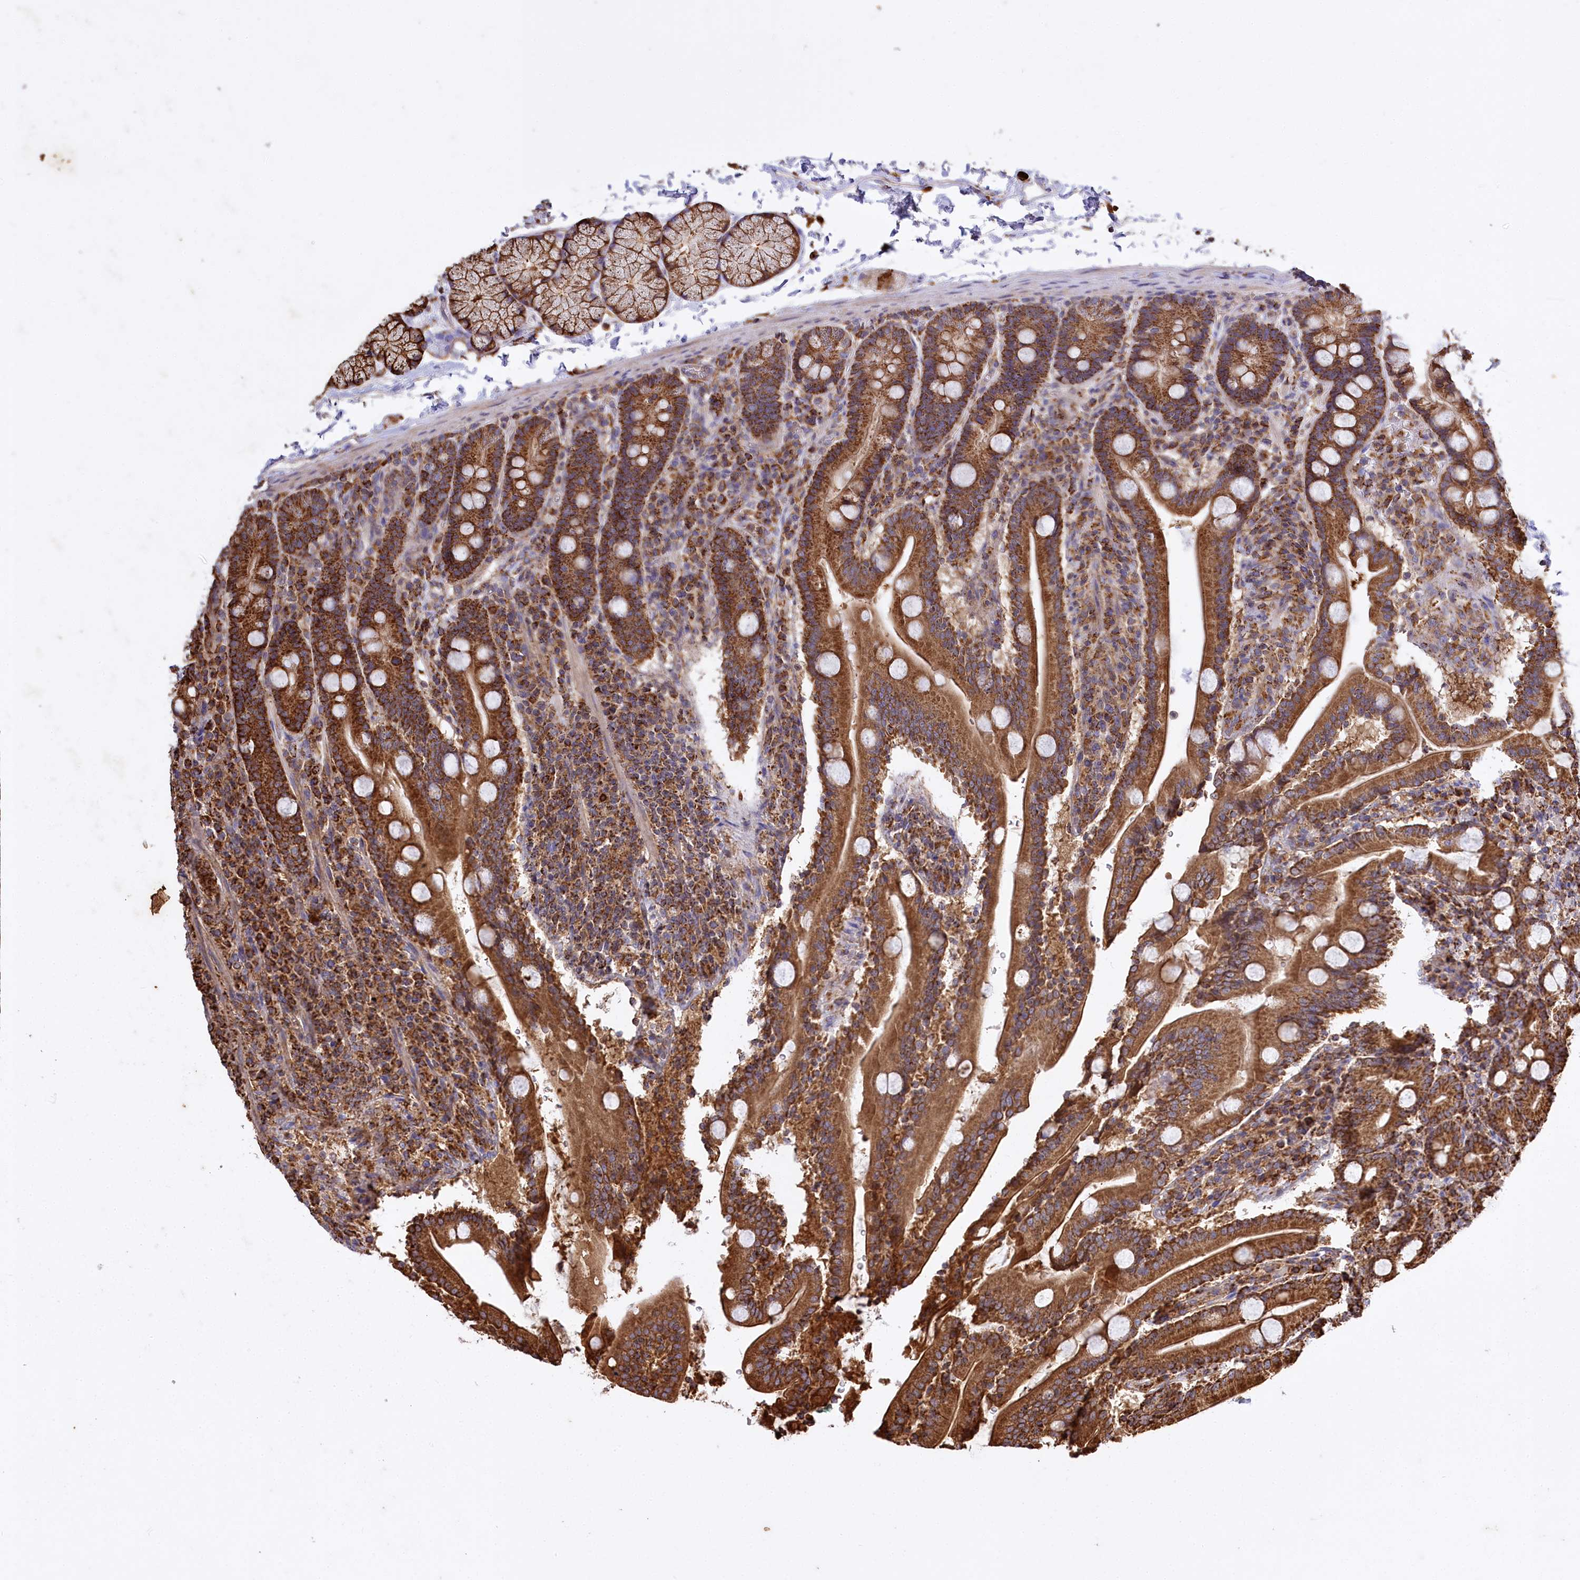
{"staining": {"intensity": "strong", "quantity": ">75%", "location": "cytoplasmic/membranous"}, "tissue": "duodenum", "cell_type": "Glandular cells", "image_type": "normal", "snomed": [{"axis": "morphology", "description": "Normal tissue, NOS"}, {"axis": "topography", "description": "Duodenum"}], "caption": "Immunohistochemistry (IHC) (DAB (3,3'-diaminobenzidine)) staining of benign duodenum reveals strong cytoplasmic/membranous protein positivity in about >75% of glandular cells.", "gene": "CARD19", "patient": {"sex": "male", "age": 35}}